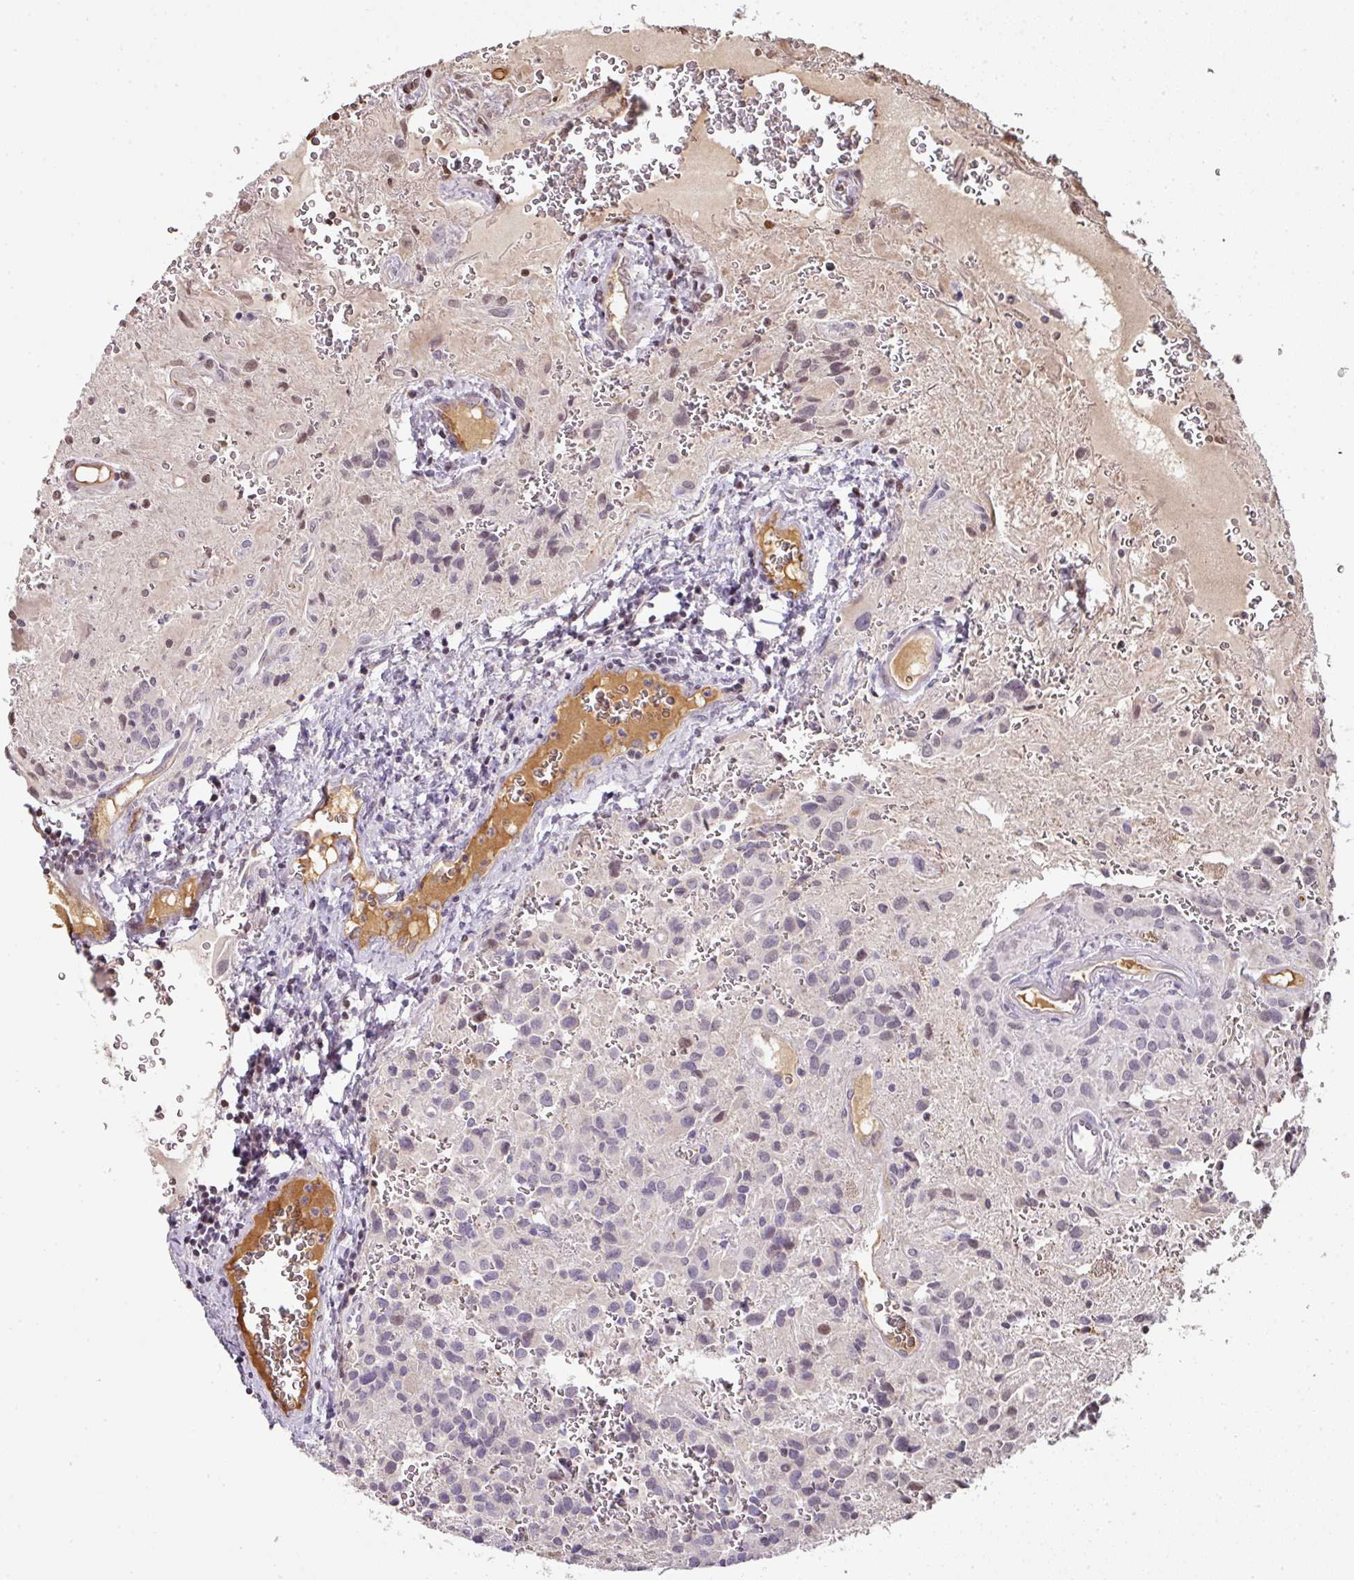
{"staining": {"intensity": "weak", "quantity": "<25%", "location": "nuclear"}, "tissue": "glioma", "cell_type": "Tumor cells", "image_type": "cancer", "snomed": [{"axis": "morphology", "description": "Glioma, malignant, Low grade"}, {"axis": "topography", "description": "Brain"}], "caption": "This is a photomicrograph of IHC staining of malignant glioma (low-grade), which shows no staining in tumor cells.", "gene": "CCZ1", "patient": {"sex": "male", "age": 56}}